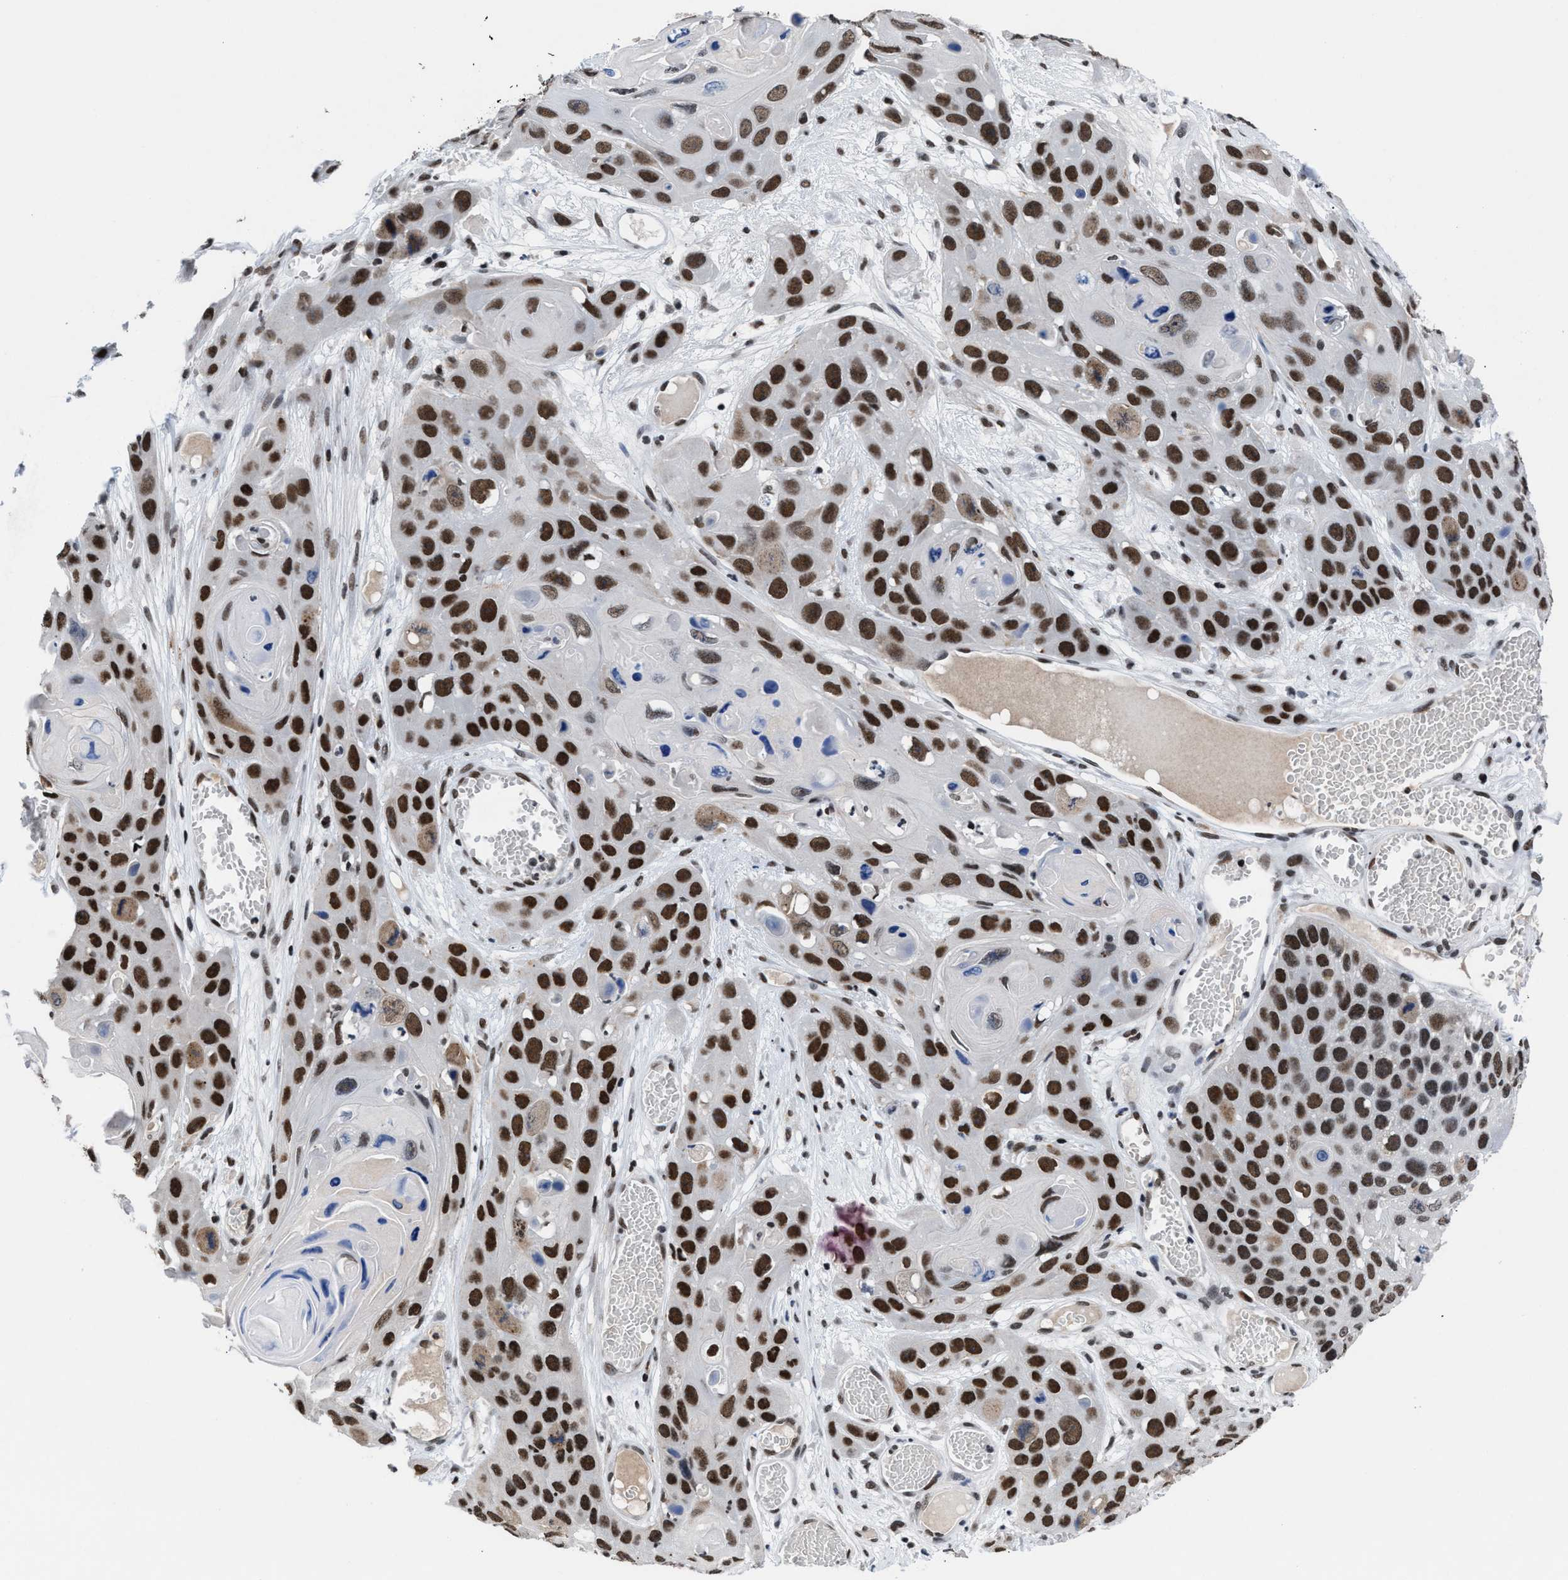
{"staining": {"intensity": "strong", "quantity": ">75%", "location": "nuclear"}, "tissue": "skin cancer", "cell_type": "Tumor cells", "image_type": "cancer", "snomed": [{"axis": "morphology", "description": "Squamous cell carcinoma, NOS"}, {"axis": "topography", "description": "Skin"}], "caption": "Protein expression by IHC shows strong nuclear staining in about >75% of tumor cells in skin squamous cell carcinoma.", "gene": "WDR81", "patient": {"sex": "male", "age": 55}}